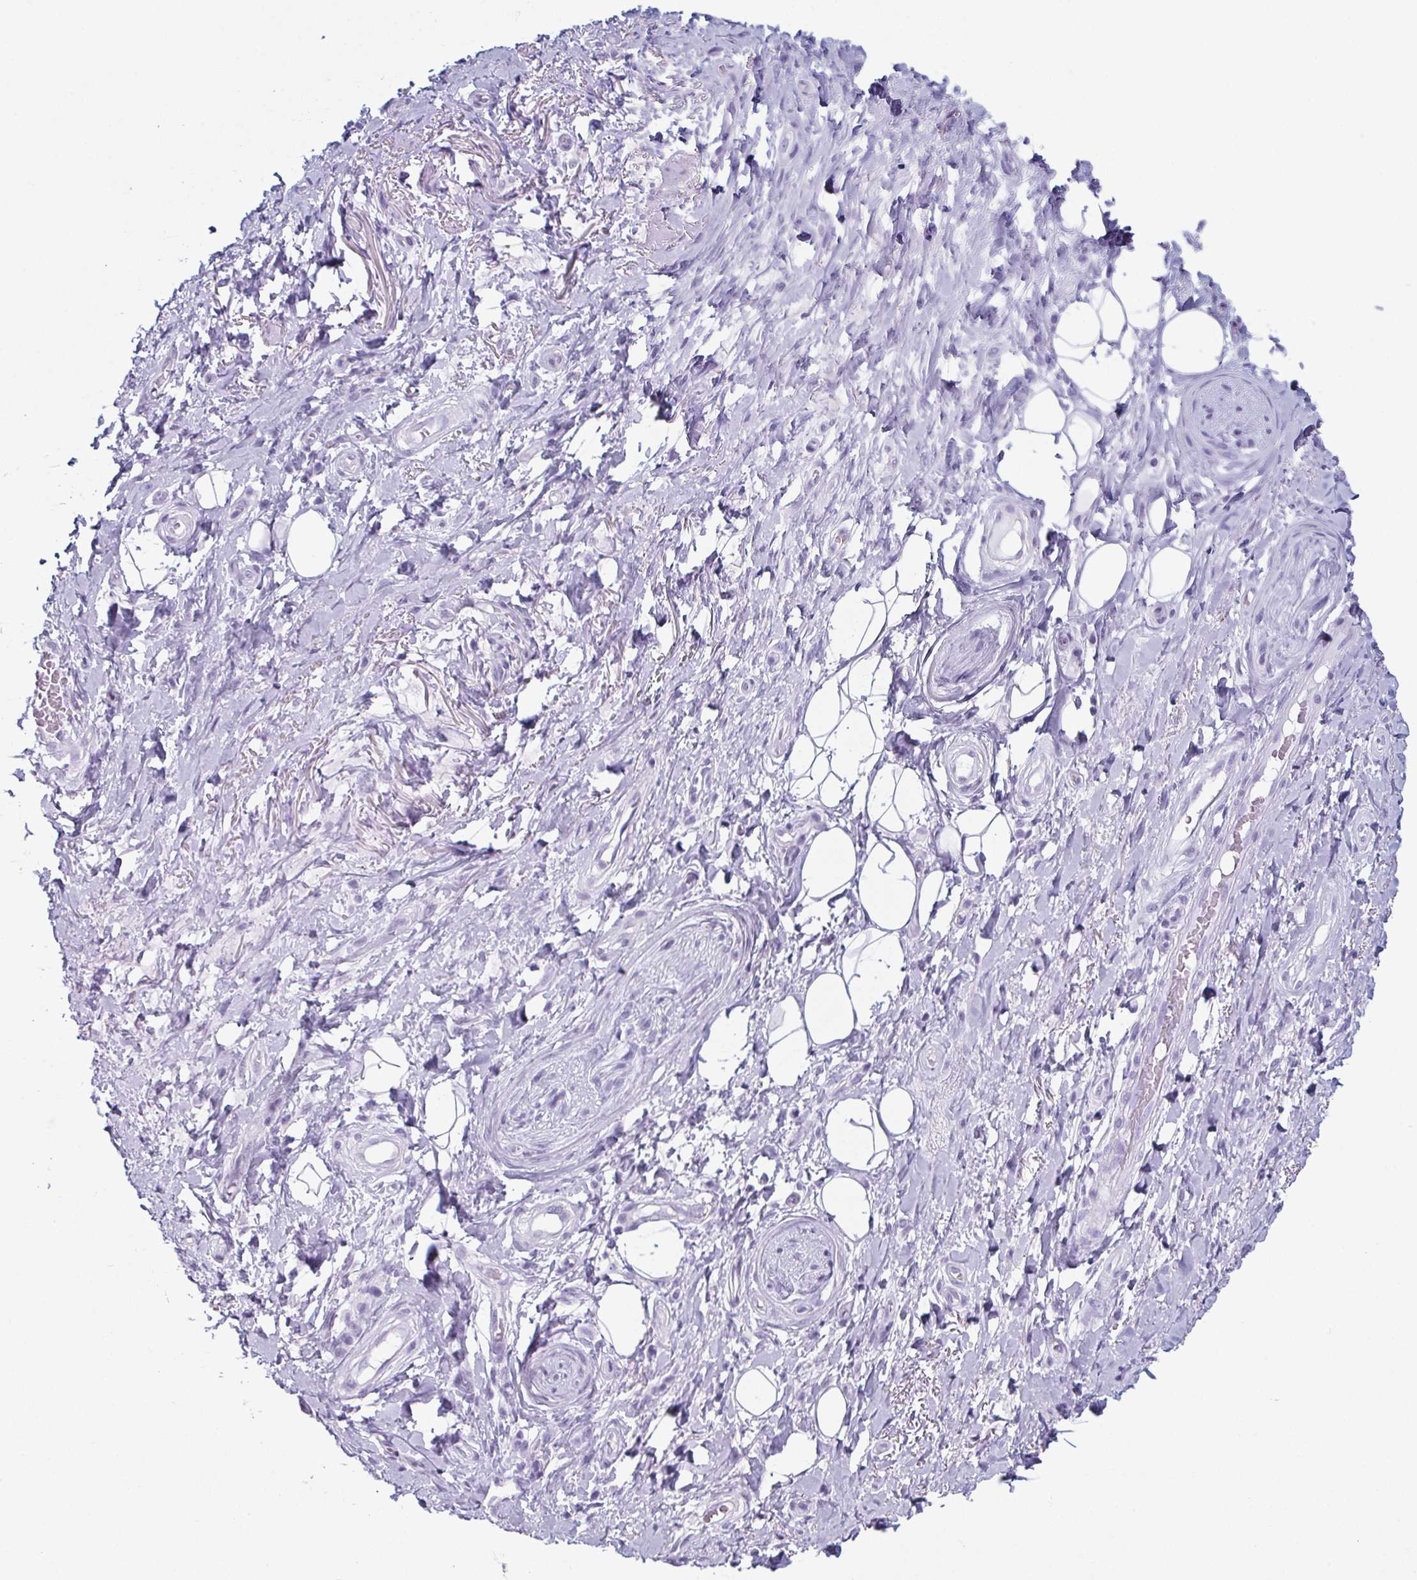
{"staining": {"intensity": "negative", "quantity": "none", "location": "none"}, "tissue": "adipose tissue", "cell_type": "Adipocytes", "image_type": "normal", "snomed": [{"axis": "morphology", "description": "Normal tissue, NOS"}, {"axis": "topography", "description": "Anal"}, {"axis": "topography", "description": "Peripheral nerve tissue"}], "caption": "Immunohistochemistry (IHC) histopathology image of normal human adipose tissue stained for a protein (brown), which displays no expression in adipocytes.", "gene": "ENKUR", "patient": {"sex": "male", "age": 53}}